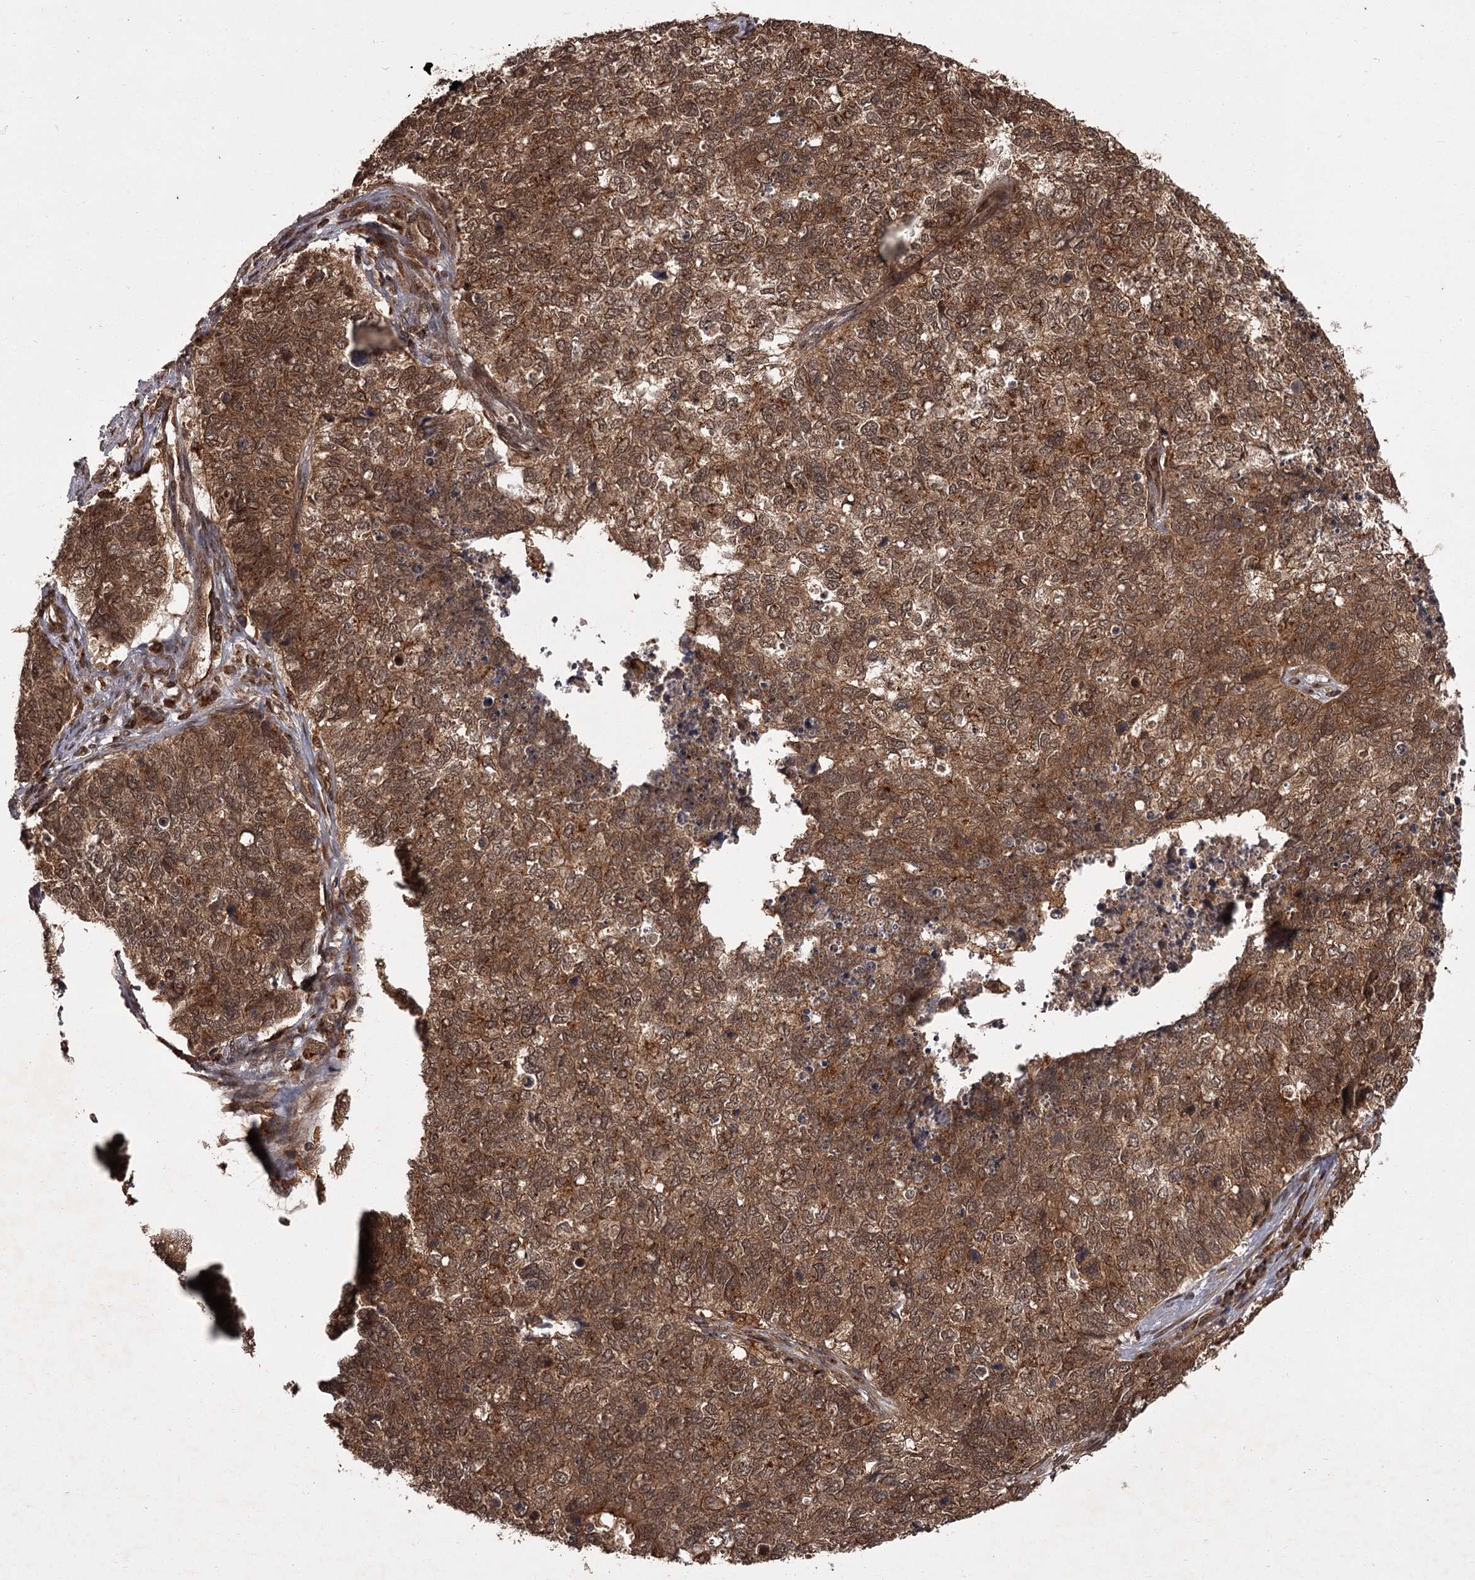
{"staining": {"intensity": "moderate", "quantity": ">75%", "location": "cytoplasmic/membranous,nuclear"}, "tissue": "cervical cancer", "cell_type": "Tumor cells", "image_type": "cancer", "snomed": [{"axis": "morphology", "description": "Squamous cell carcinoma, NOS"}, {"axis": "topography", "description": "Cervix"}], "caption": "Immunohistochemistry (IHC) of cervical squamous cell carcinoma demonstrates medium levels of moderate cytoplasmic/membranous and nuclear staining in approximately >75% of tumor cells. (Stains: DAB in brown, nuclei in blue, Microscopy: brightfield microscopy at high magnification).", "gene": "TBC1D23", "patient": {"sex": "female", "age": 63}}